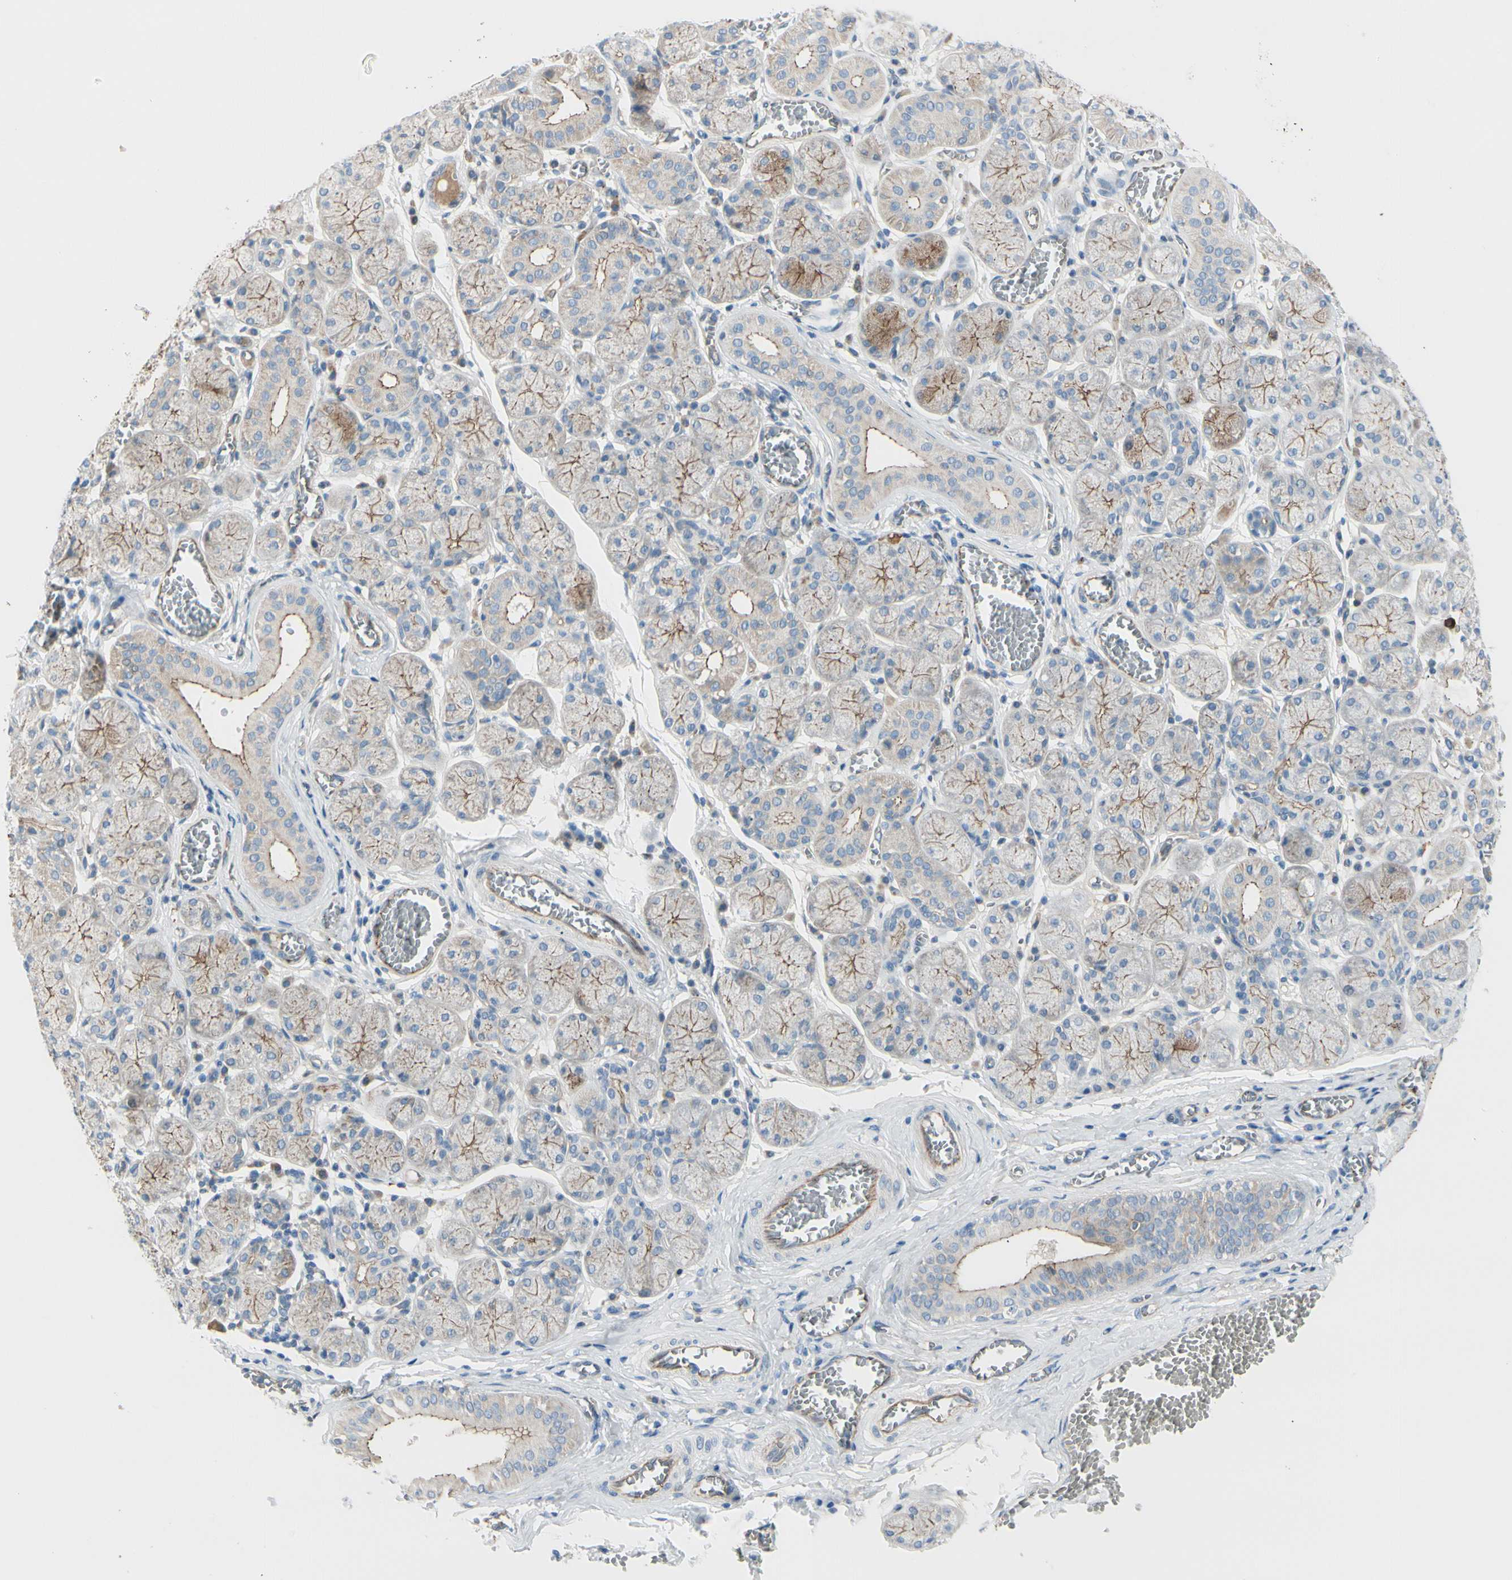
{"staining": {"intensity": "moderate", "quantity": "25%-75%", "location": "cytoplasmic/membranous"}, "tissue": "salivary gland", "cell_type": "Glandular cells", "image_type": "normal", "snomed": [{"axis": "morphology", "description": "Normal tissue, NOS"}, {"axis": "topography", "description": "Salivary gland"}], "caption": "Immunohistochemistry (IHC) (DAB) staining of normal human salivary gland shows moderate cytoplasmic/membranous protein positivity in approximately 25%-75% of glandular cells.", "gene": "TJP1", "patient": {"sex": "female", "age": 24}}